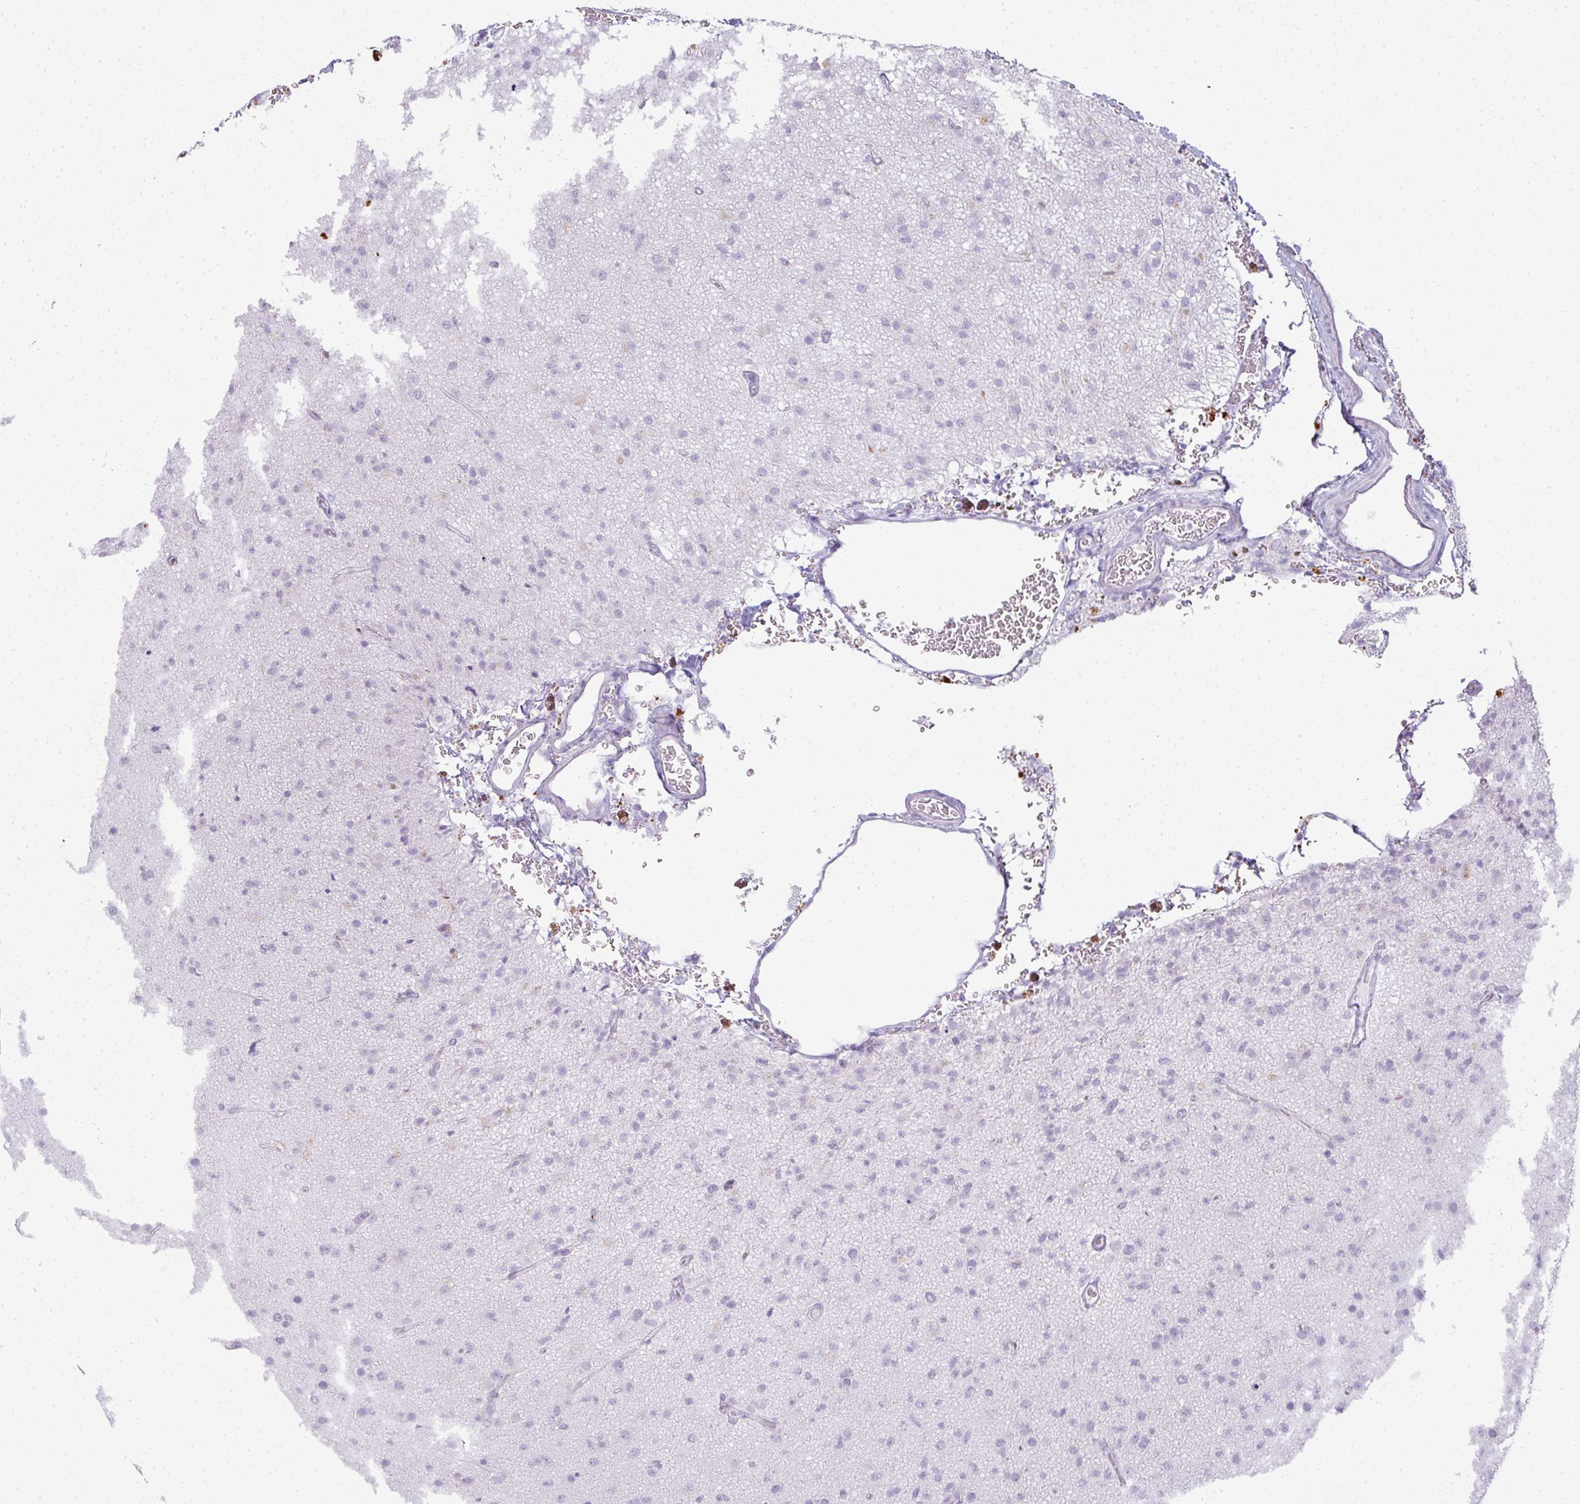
{"staining": {"intensity": "negative", "quantity": "none", "location": "none"}, "tissue": "glioma", "cell_type": "Tumor cells", "image_type": "cancer", "snomed": [{"axis": "morphology", "description": "Glioma, malignant, Low grade"}, {"axis": "topography", "description": "Brain"}], "caption": "IHC micrograph of neoplastic tissue: human malignant glioma (low-grade) stained with DAB shows no significant protein staining in tumor cells.", "gene": "RBMY1F", "patient": {"sex": "male", "age": 65}}